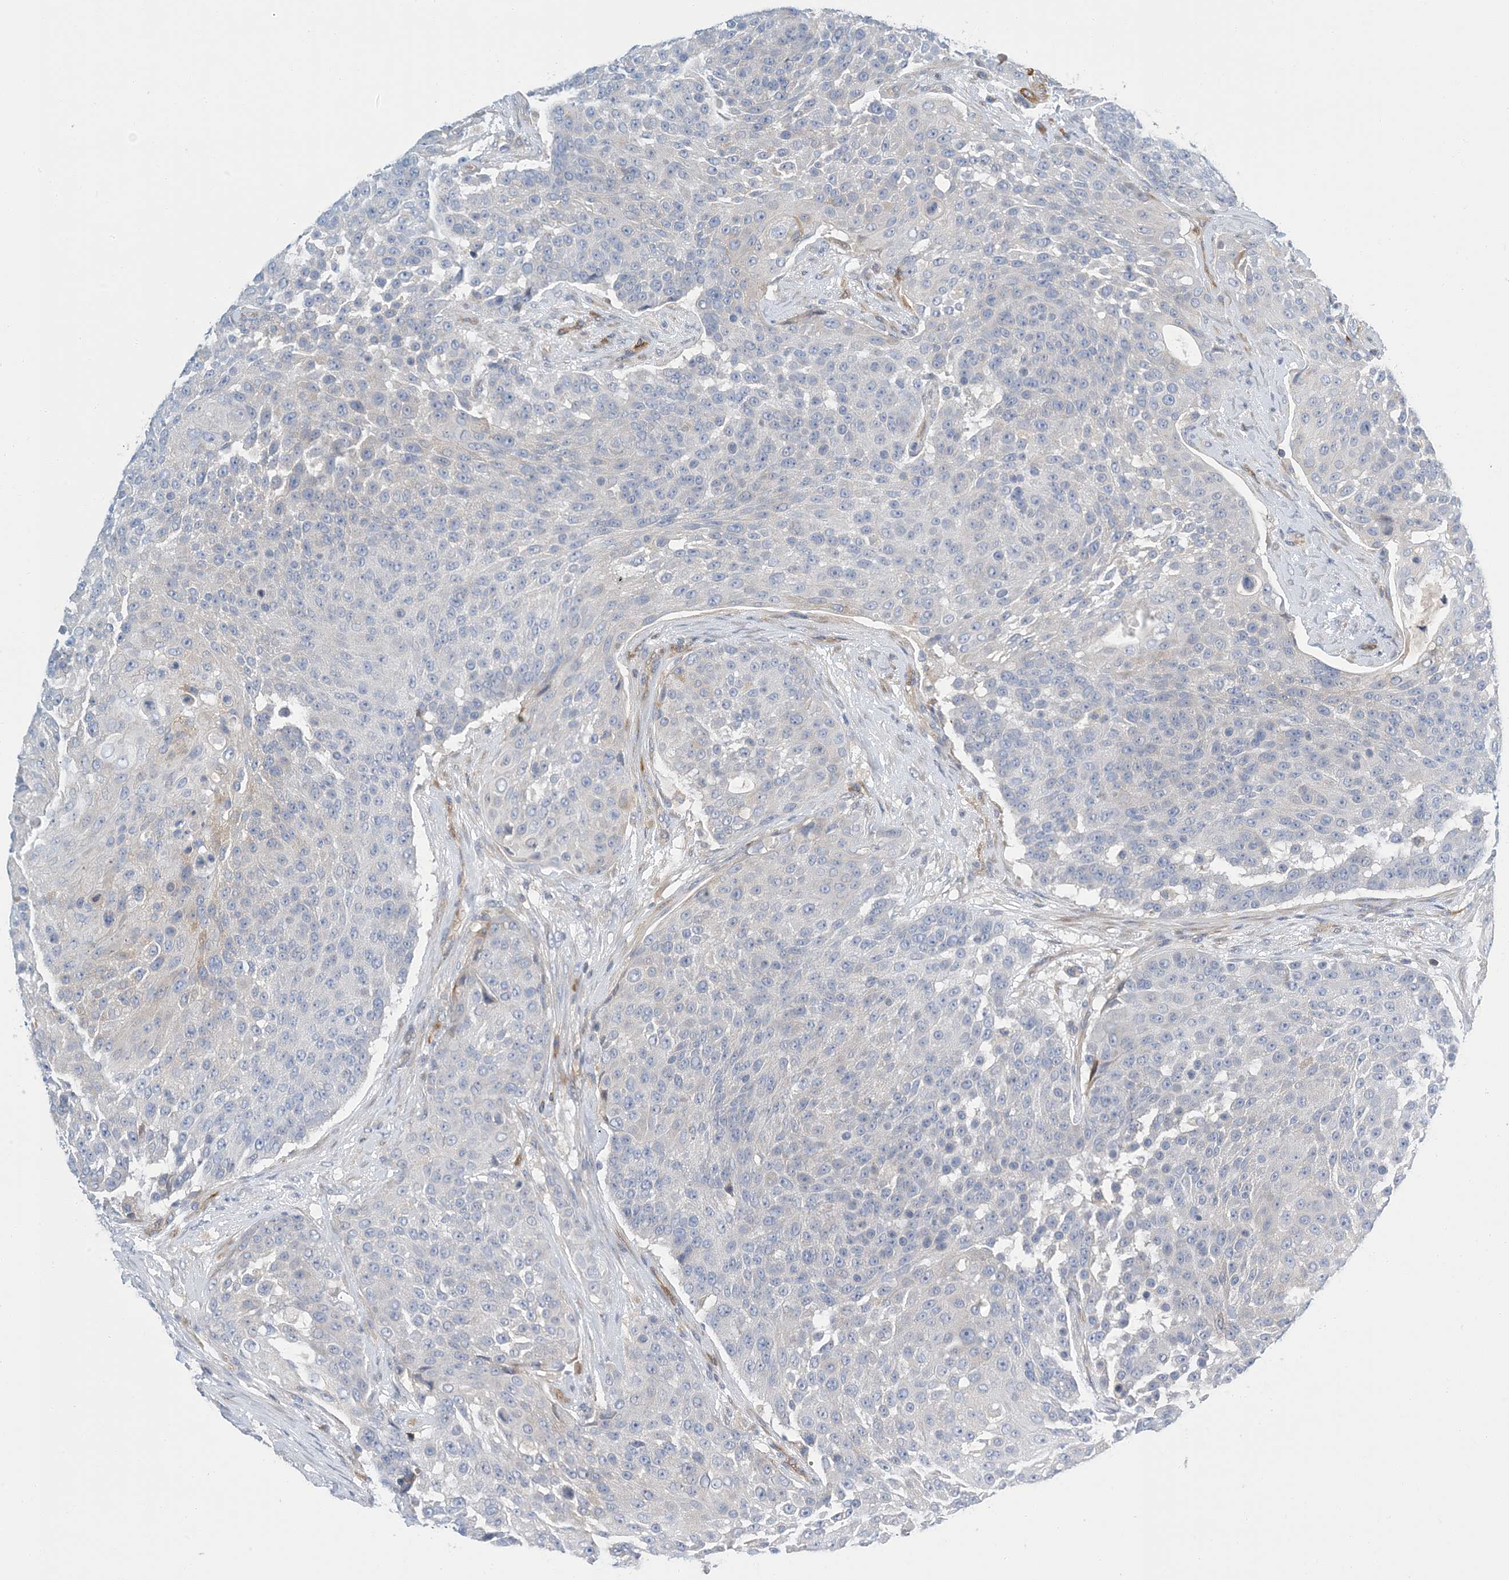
{"staining": {"intensity": "negative", "quantity": "none", "location": "none"}, "tissue": "urothelial cancer", "cell_type": "Tumor cells", "image_type": "cancer", "snomed": [{"axis": "morphology", "description": "Urothelial carcinoma, High grade"}, {"axis": "topography", "description": "Urinary bladder"}], "caption": "A photomicrograph of high-grade urothelial carcinoma stained for a protein exhibits no brown staining in tumor cells.", "gene": "PCDHA2", "patient": {"sex": "female", "age": 63}}